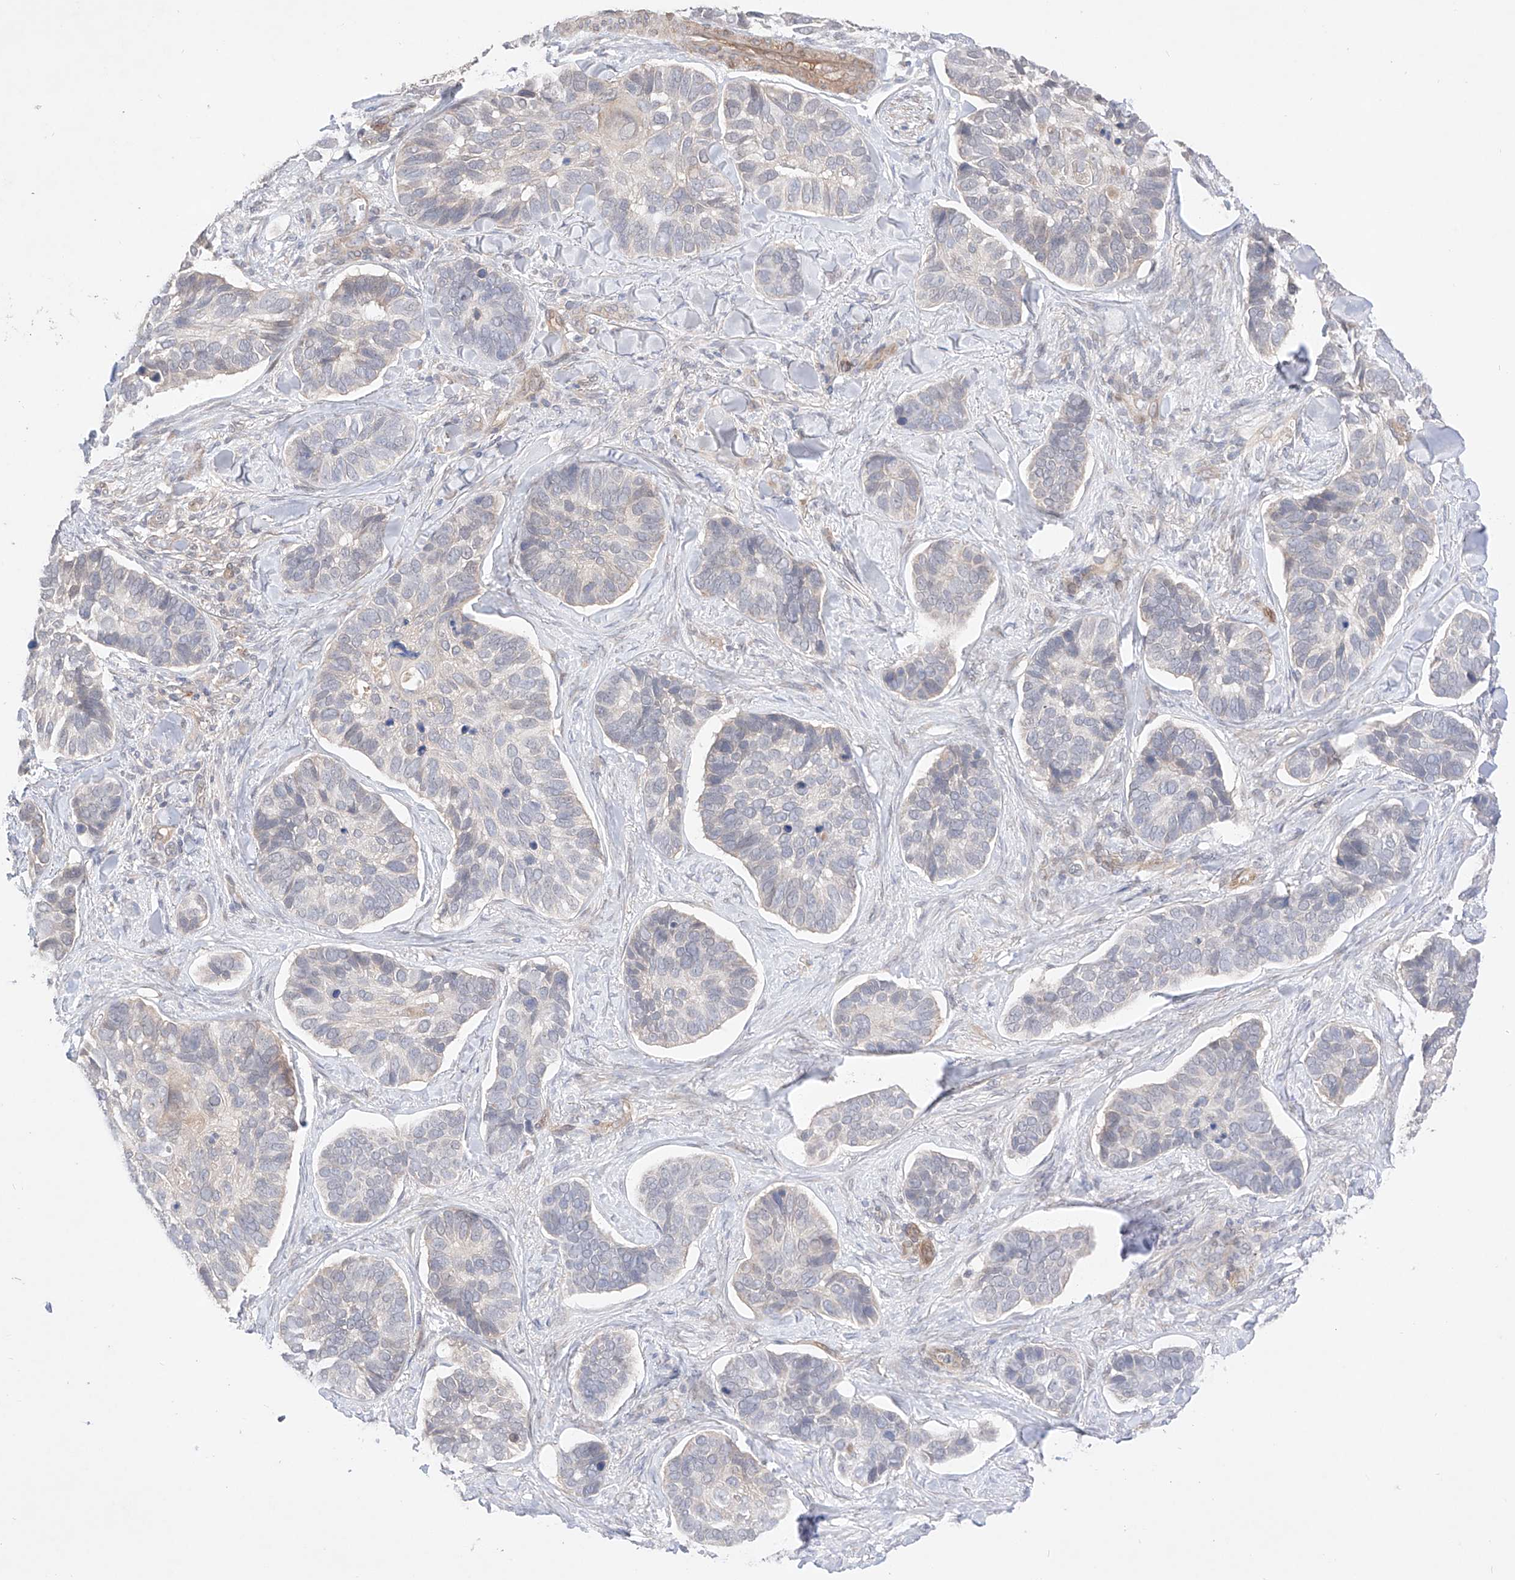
{"staining": {"intensity": "negative", "quantity": "none", "location": "none"}, "tissue": "skin cancer", "cell_type": "Tumor cells", "image_type": "cancer", "snomed": [{"axis": "morphology", "description": "Basal cell carcinoma"}, {"axis": "topography", "description": "Skin"}], "caption": "The micrograph shows no staining of tumor cells in skin cancer (basal cell carcinoma).", "gene": "ZNF124", "patient": {"sex": "male", "age": 62}}